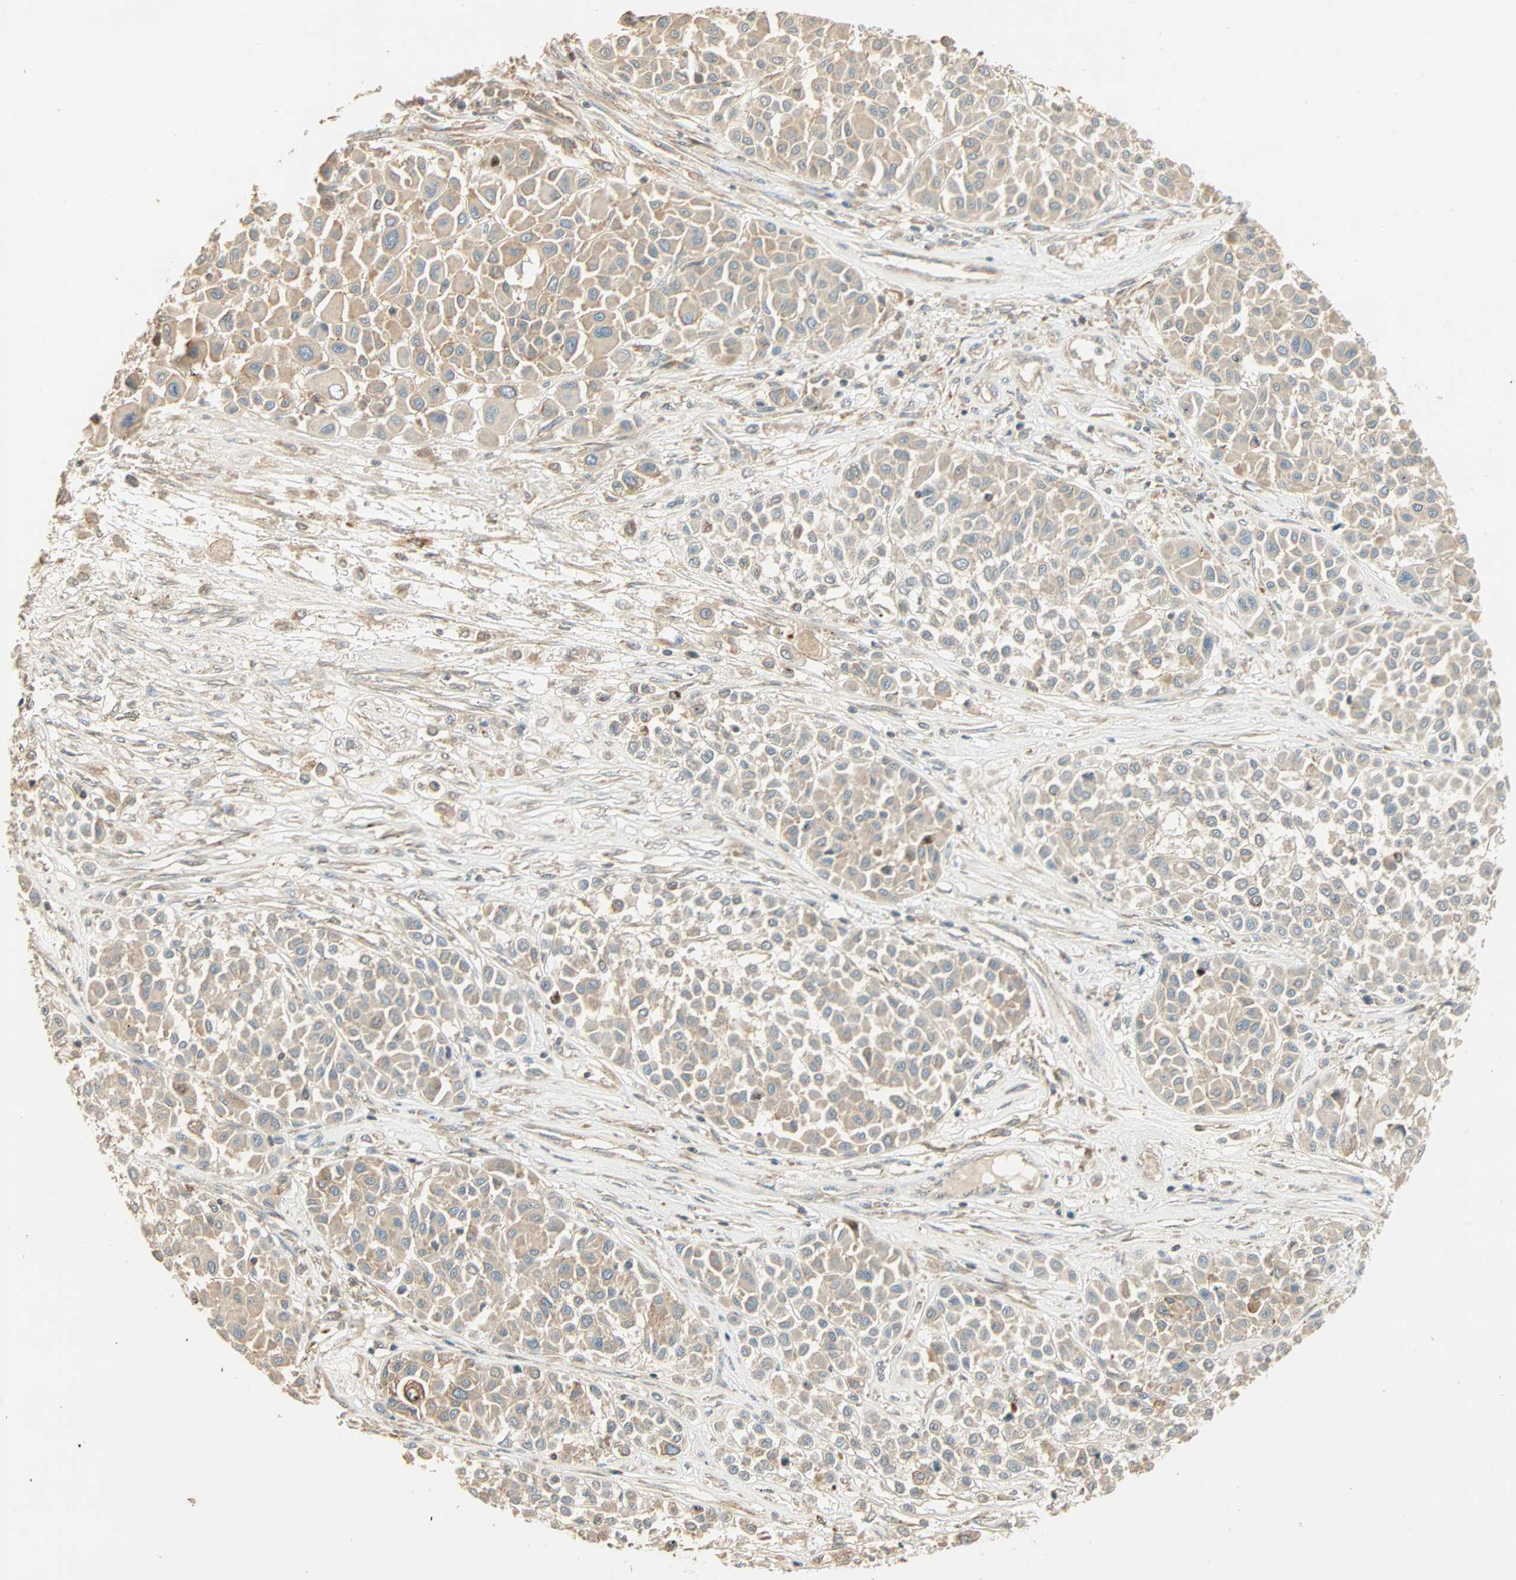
{"staining": {"intensity": "weak", "quantity": ">75%", "location": "cytoplasmic/membranous"}, "tissue": "melanoma", "cell_type": "Tumor cells", "image_type": "cancer", "snomed": [{"axis": "morphology", "description": "Malignant melanoma, Metastatic site"}, {"axis": "topography", "description": "Soft tissue"}], "caption": "Brown immunohistochemical staining in human malignant melanoma (metastatic site) reveals weak cytoplasmic/membranous expression in approximately >75% of tumor cells. The staining was performed using DAB, with brown indicating positive protein expression. Nuclei are stained blue with hematoxylin.", "gene": "GALK1", "patient": {"sex": "male", "age": 41}}